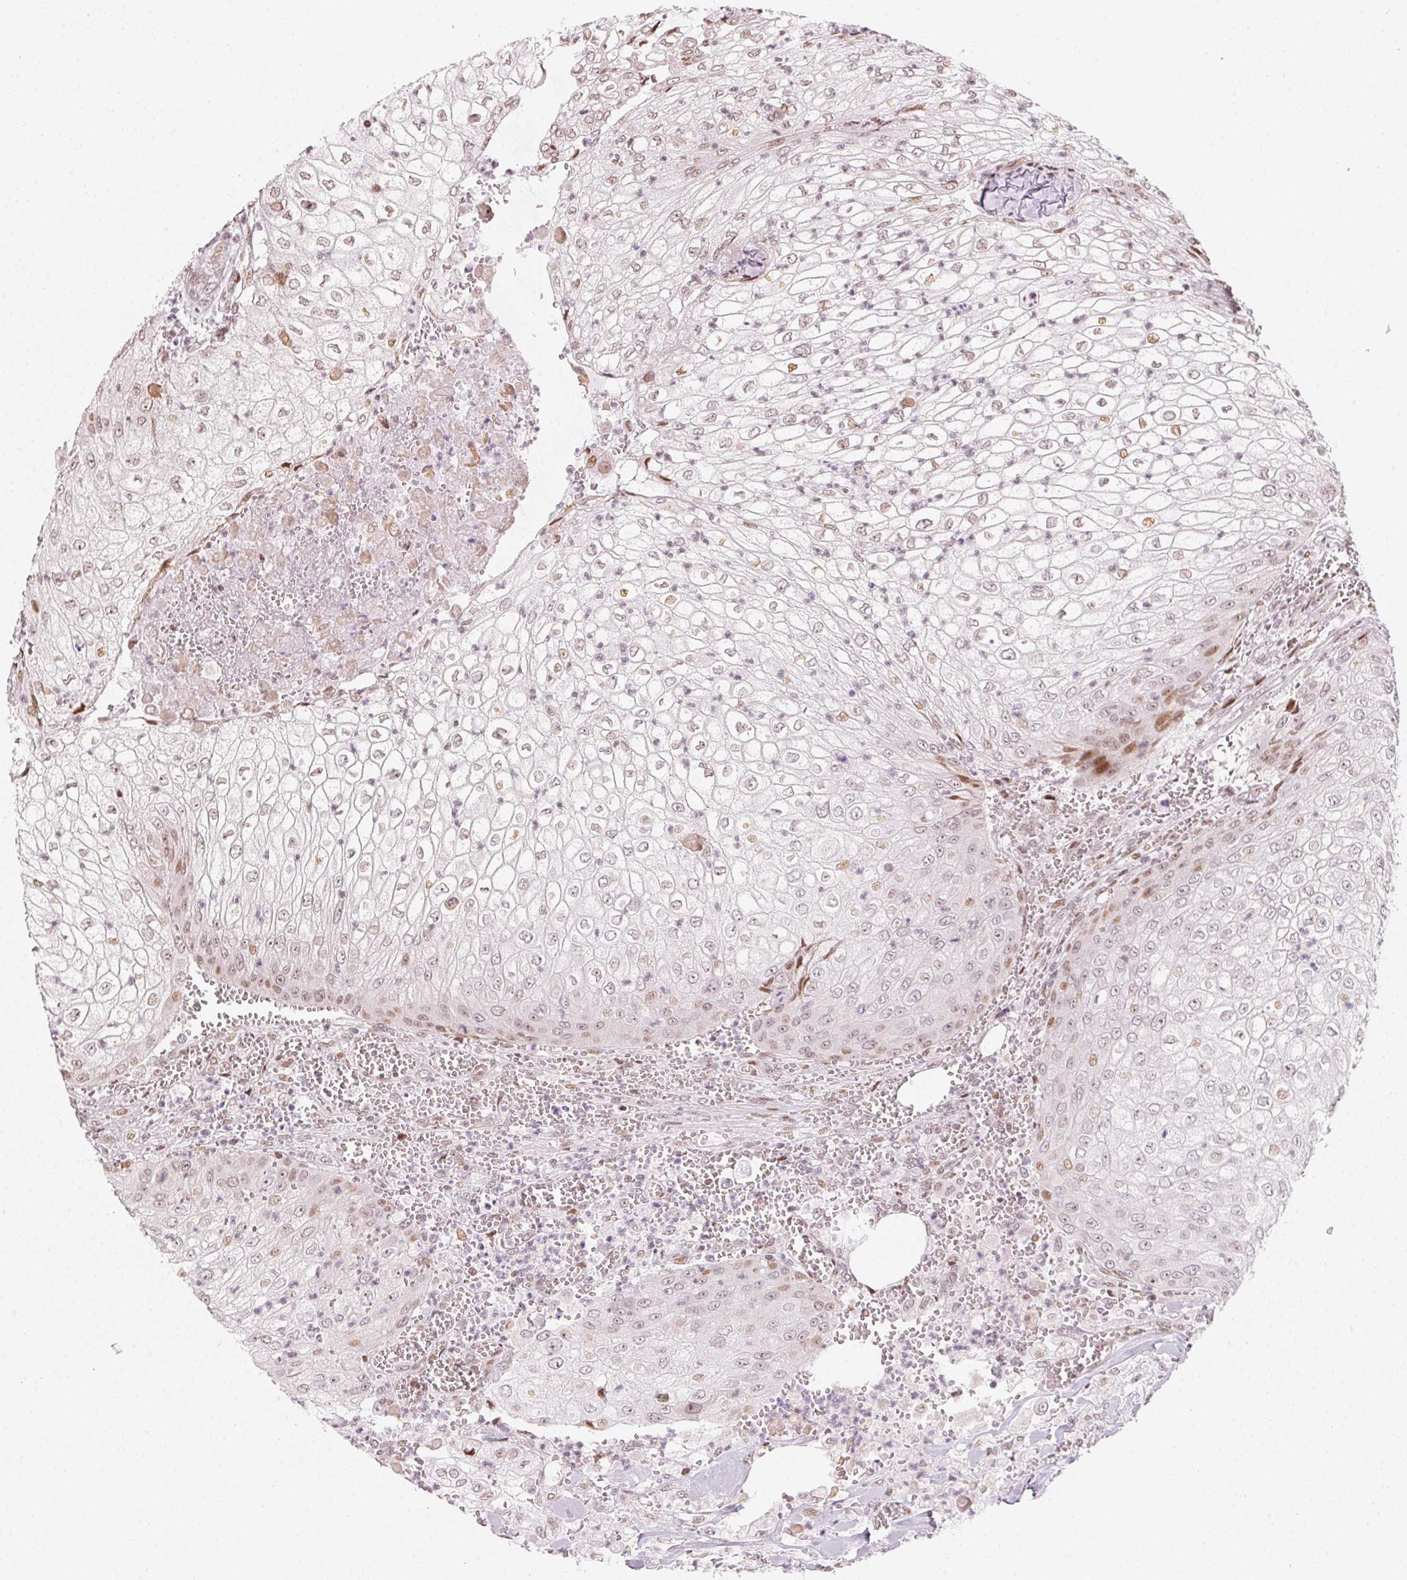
{"staining": {"intensity": "weak", "quantity": "<25%", "location": "nuclear"}, "tissue": "urothelial cancer", "cell_type": "Tumor cells", "image_type": "cancer", "snomed": [{"axis": "morphology", "description": "Urothelial carcinoma, High grade"}, {"axis": "topography", "description": "Urinary bladder"}], "caption": "Histopathology image shows no protein staining in tumor cells of urothelial cancer tissue.", "gene": "KAT6A", "patient": {"sex": "male", "age": 62}}